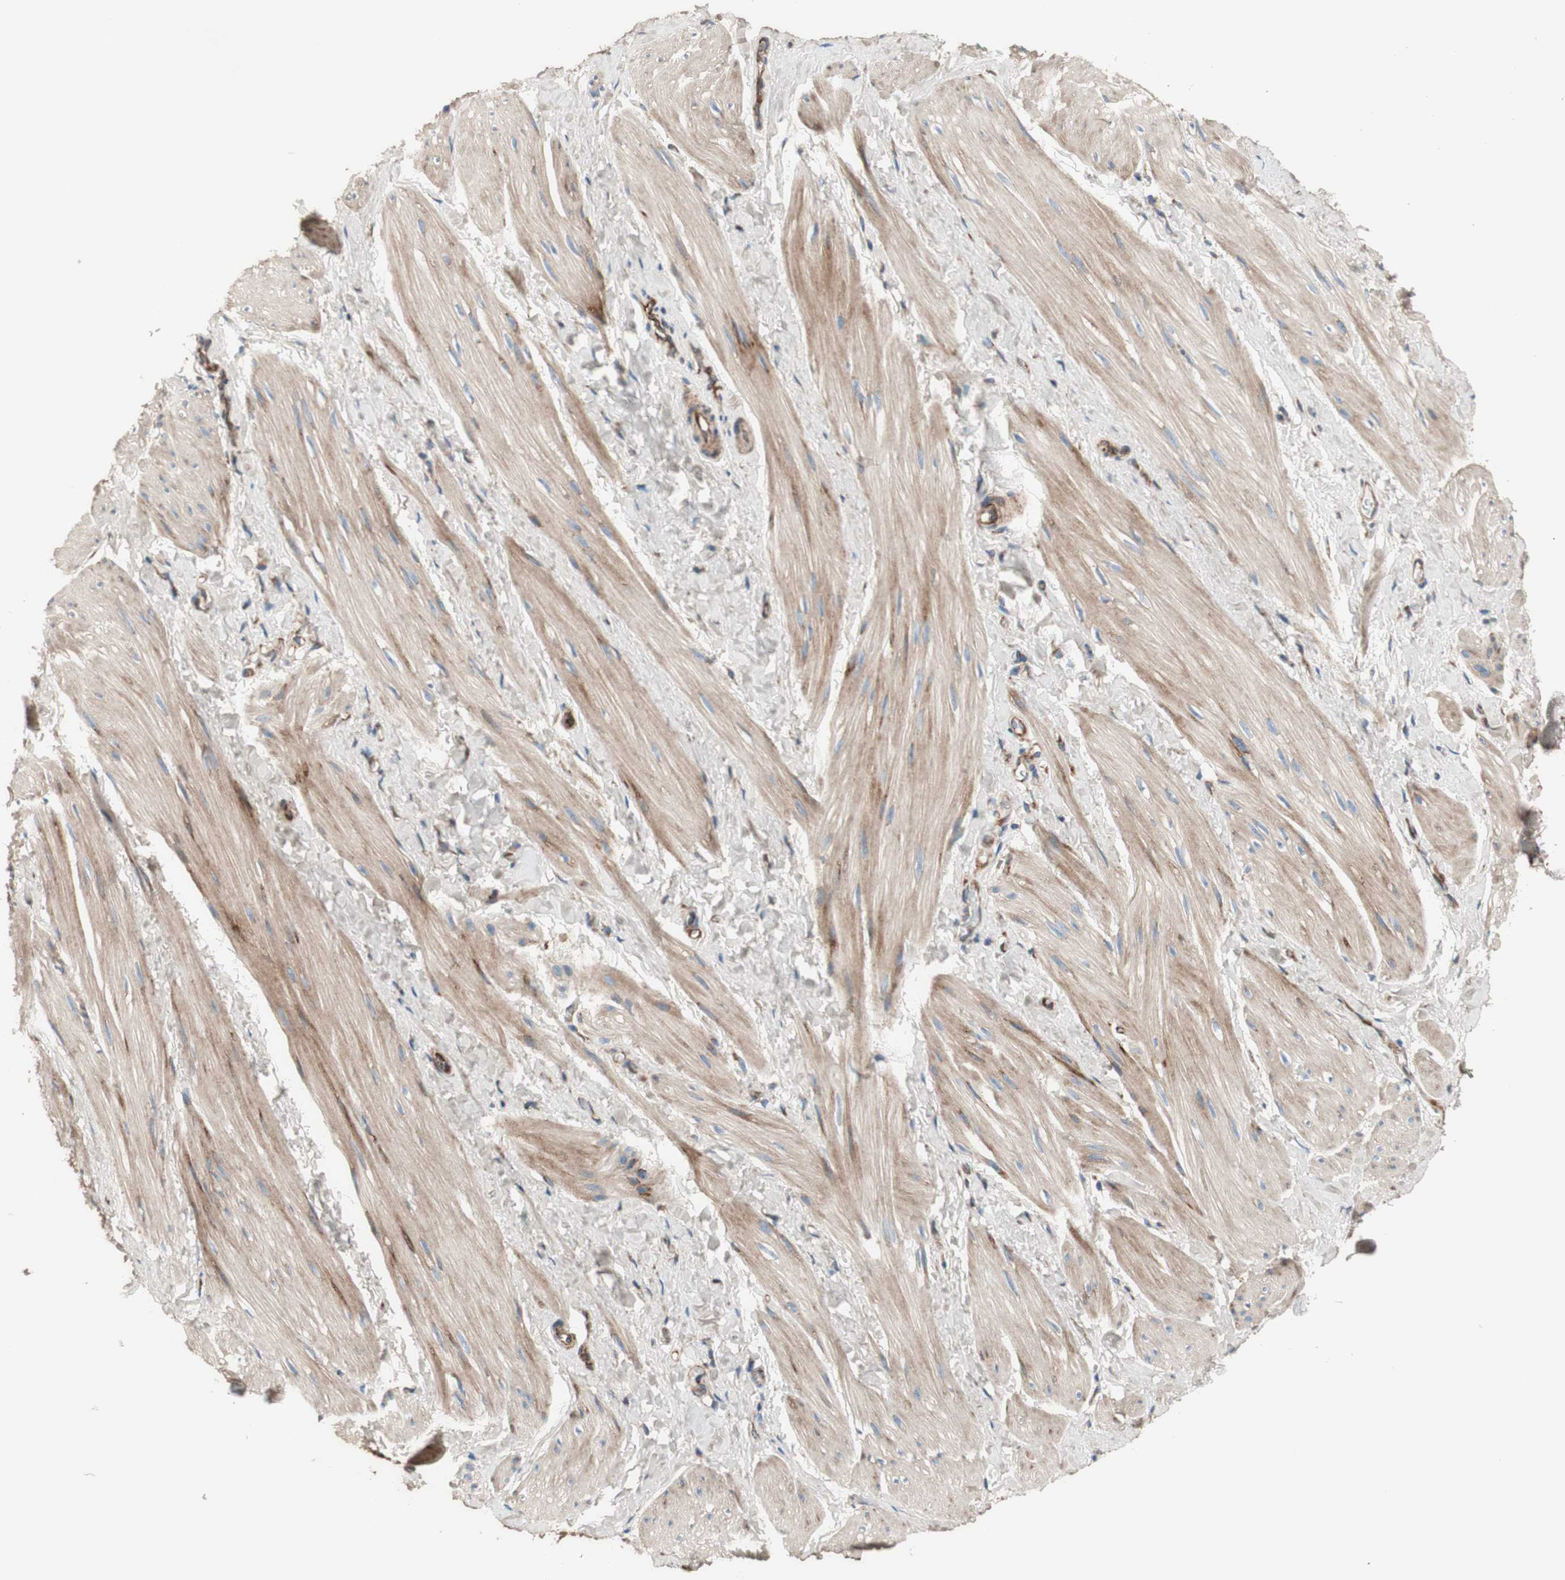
{"staining": {"intensity": "moderate", "quantity": ">75%", "location": "cytoplasmic/membranous"}, "tissue": "smooth muscle", "cell_type": "Smooth muscle cells", "image_type": "normal", "snomed": [{"axis": "morphology", "description": "Normal tissue, NOS"}, {"axis": "topography", "description": "Smooth muscle"}], "caption": "IHC image of normal smooth muscle: smooth muscle stained using immunohistochemistry (IHC) exhibits medium levels of moderate protein expression localized specifically in the cytoplasmic/membranous of smooth muscle cells, appearing as a cytoplasmic/membranous brown color.", "gene": "CCN4", "patient": {"sex": "male", "age": 16}}